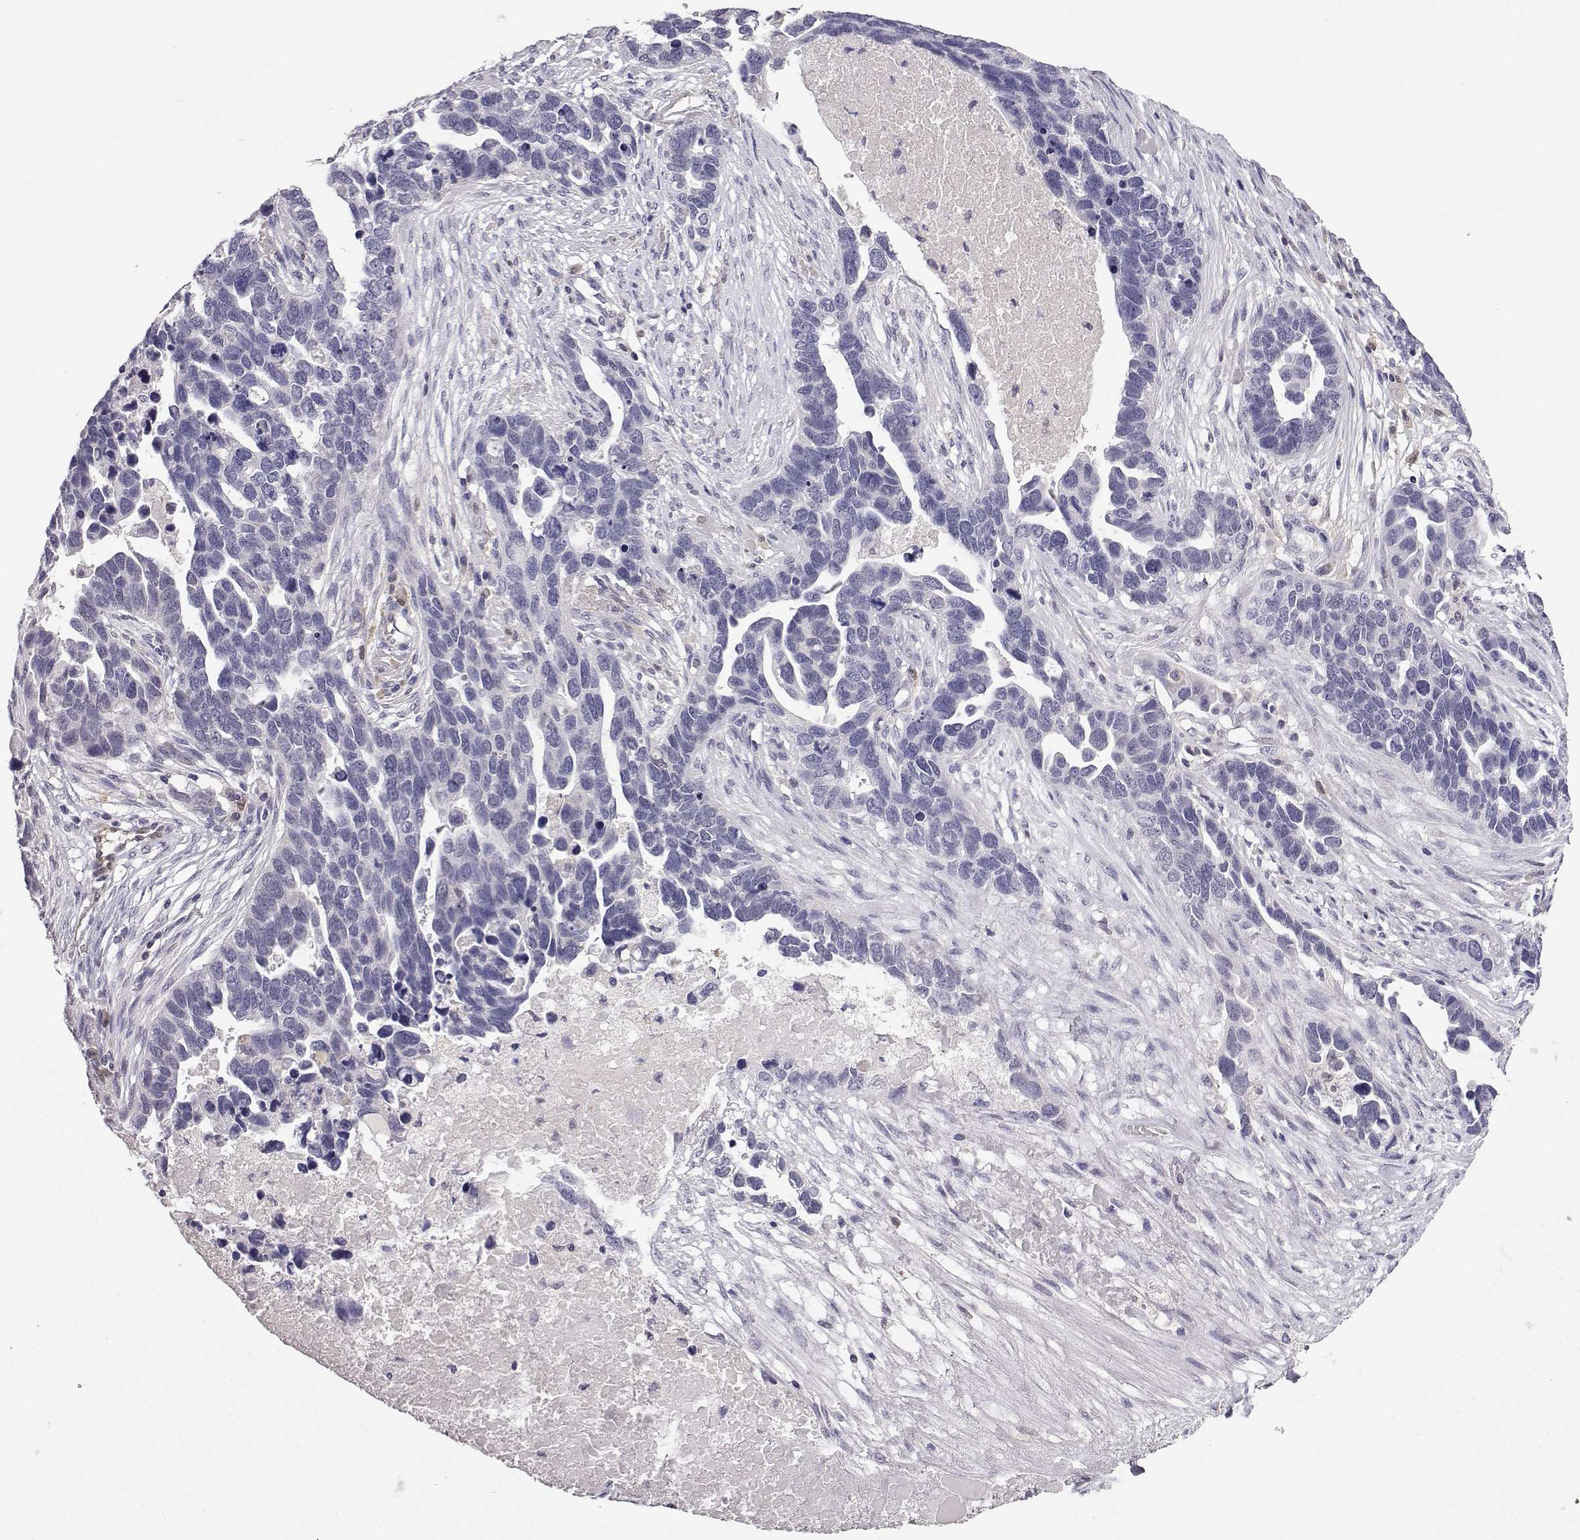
{"staining": {"intensity": "negative", "quantity": "none", "location": "none"}, "tissue": "ovarian cancer", "cell_type": "Tumor cells", "image_type": "cancer", "snomed": [{"axis": "morphology", "description": "Cystadenocarcinoma, serous, NOS"}, {"axis": "topography", "description": "Ovary"}], "caption": "The photomicrograph reveals no significant positivity in tumor cells of serous cystadenocarcinoma (ovarian).", "gene": "AKR1B1", "patient": {"sex": "female", "age": 54}}